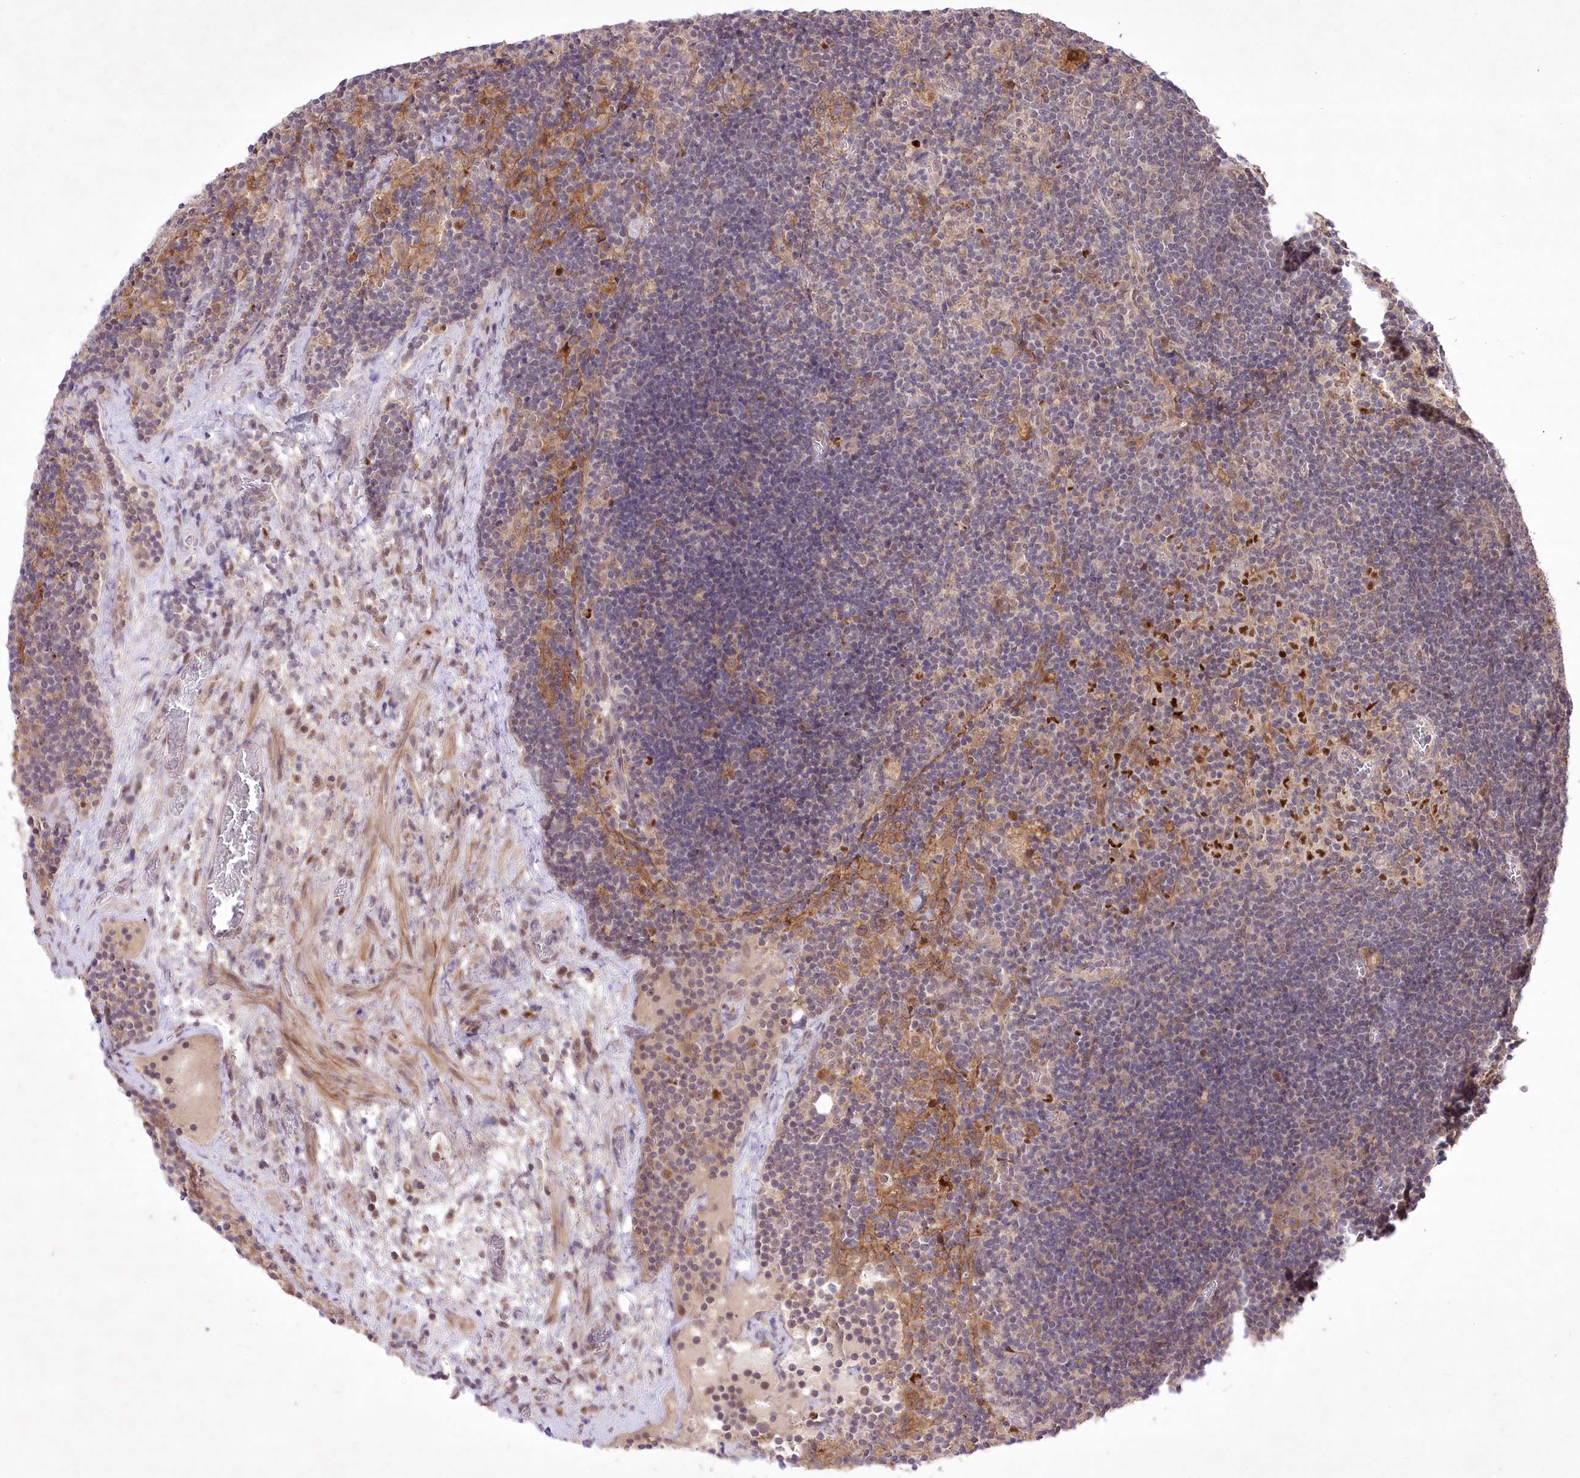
{"staining": {"intensity": "weak", "quantity": "25%-75%", "location": "cytoplasmic/membranous"}, "tissue": "lymph node", "cell_type": "Germinal center cells", "image_type": "normal", "snomed": [{"axis": "morphology", "description": "Normal tissue, NOS"}, {"axis": "topography", "description": "Lymph node"}], "caption": "Protein expression analysis of unremarkable lymph node shows weak cytoplasmic/membranous positivity in approximately 25%-75% of germinal center cells.", "gene": "HELT", "patient": {"sex": "male", "age": 69}}